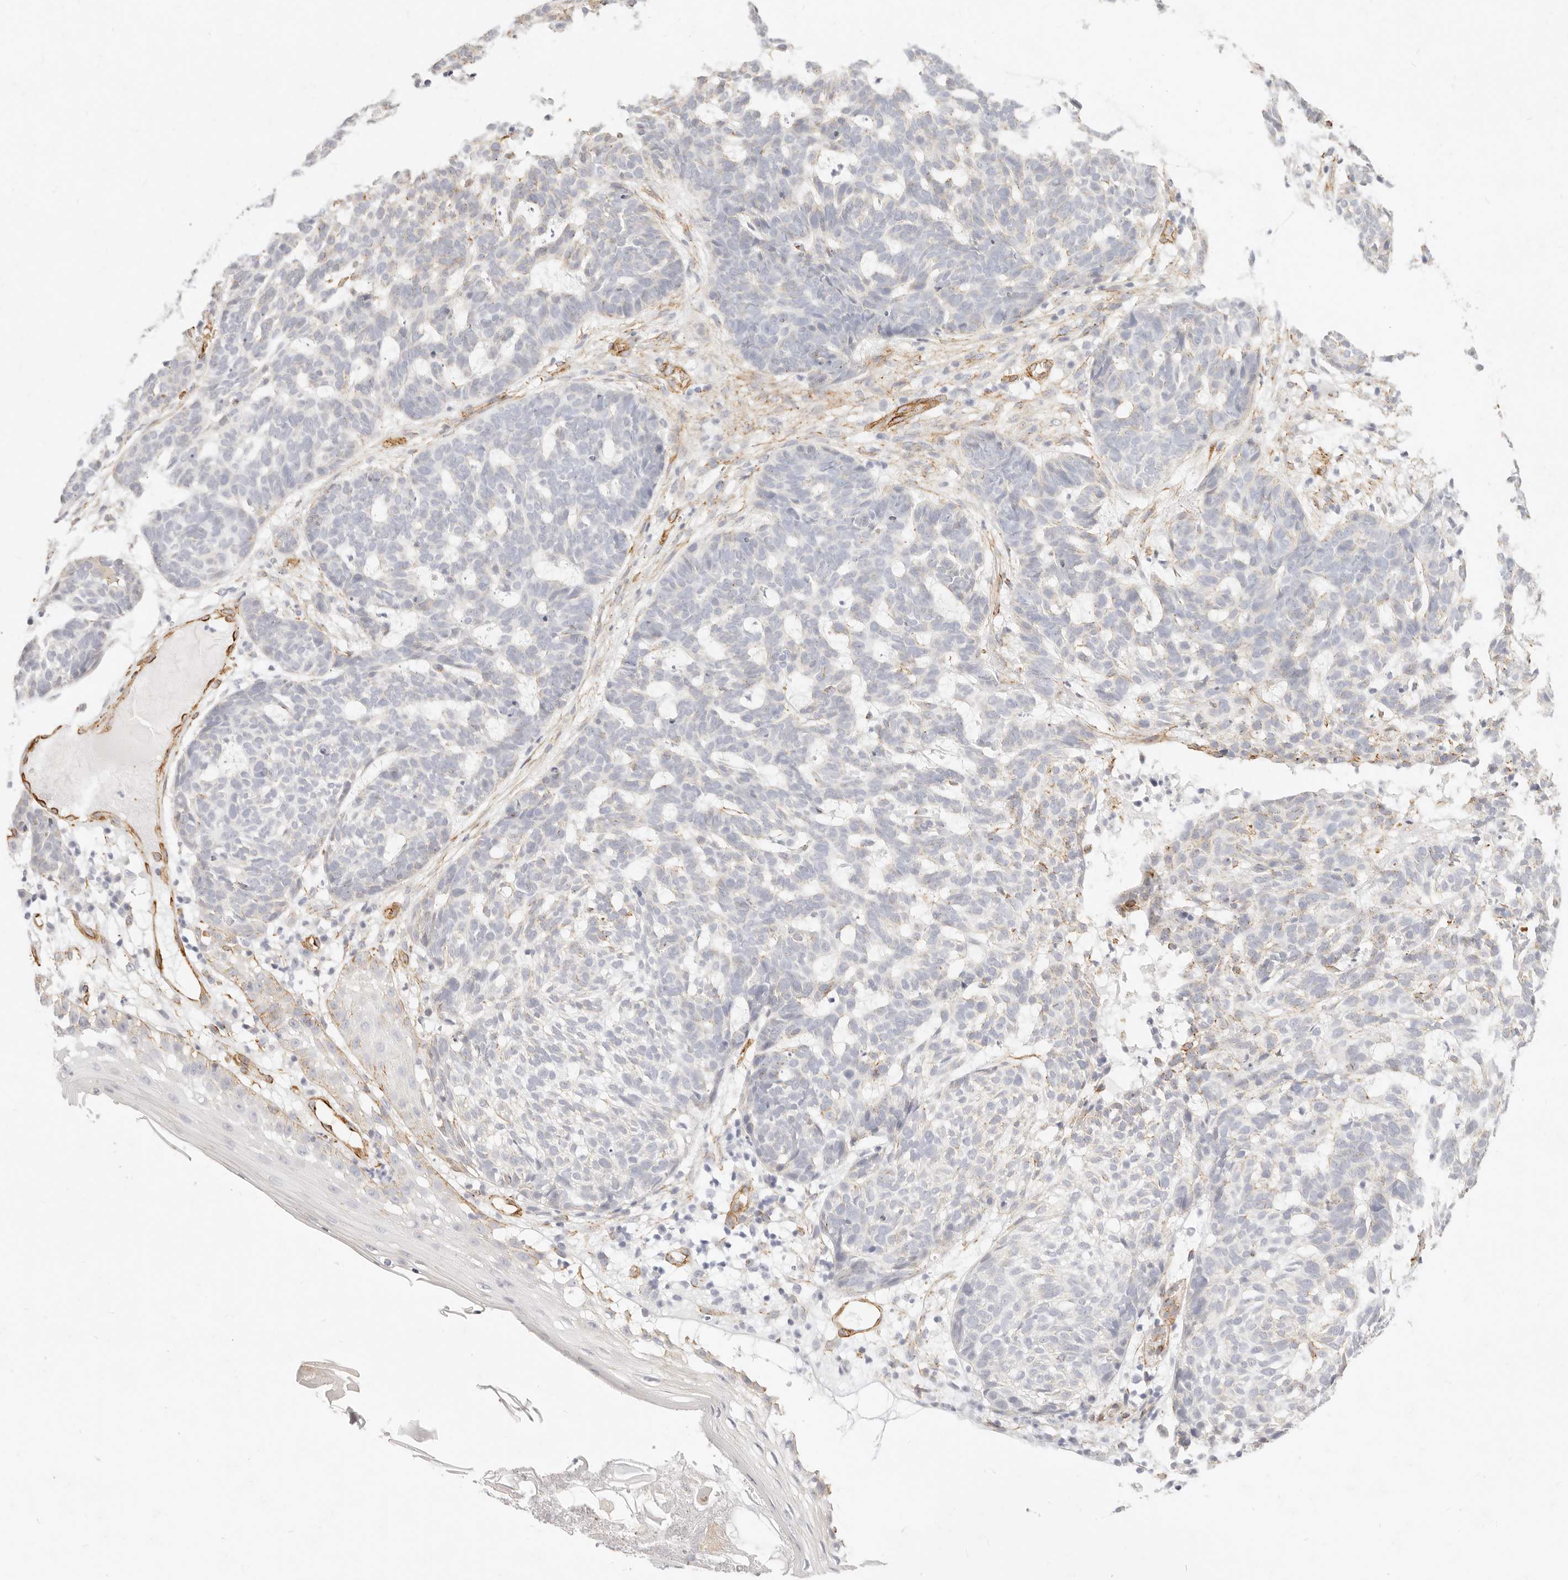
{"staining": {"intensity": "negative", "quantity": "none", "location": "none"}, "tissue": "skin cancer", "cell_type": "Tumor cells", "image_type": "cancer", "snomed": [{"axis": "morphology", "description": "Basal cell carcinoma"}, {"axis": "topography", "description": "Skin"}], "caption": "Tumor cells show no significant protein staining in skin cancer.", "gene": "NUS1", "patient": {"sex": "male", "age": 85}}